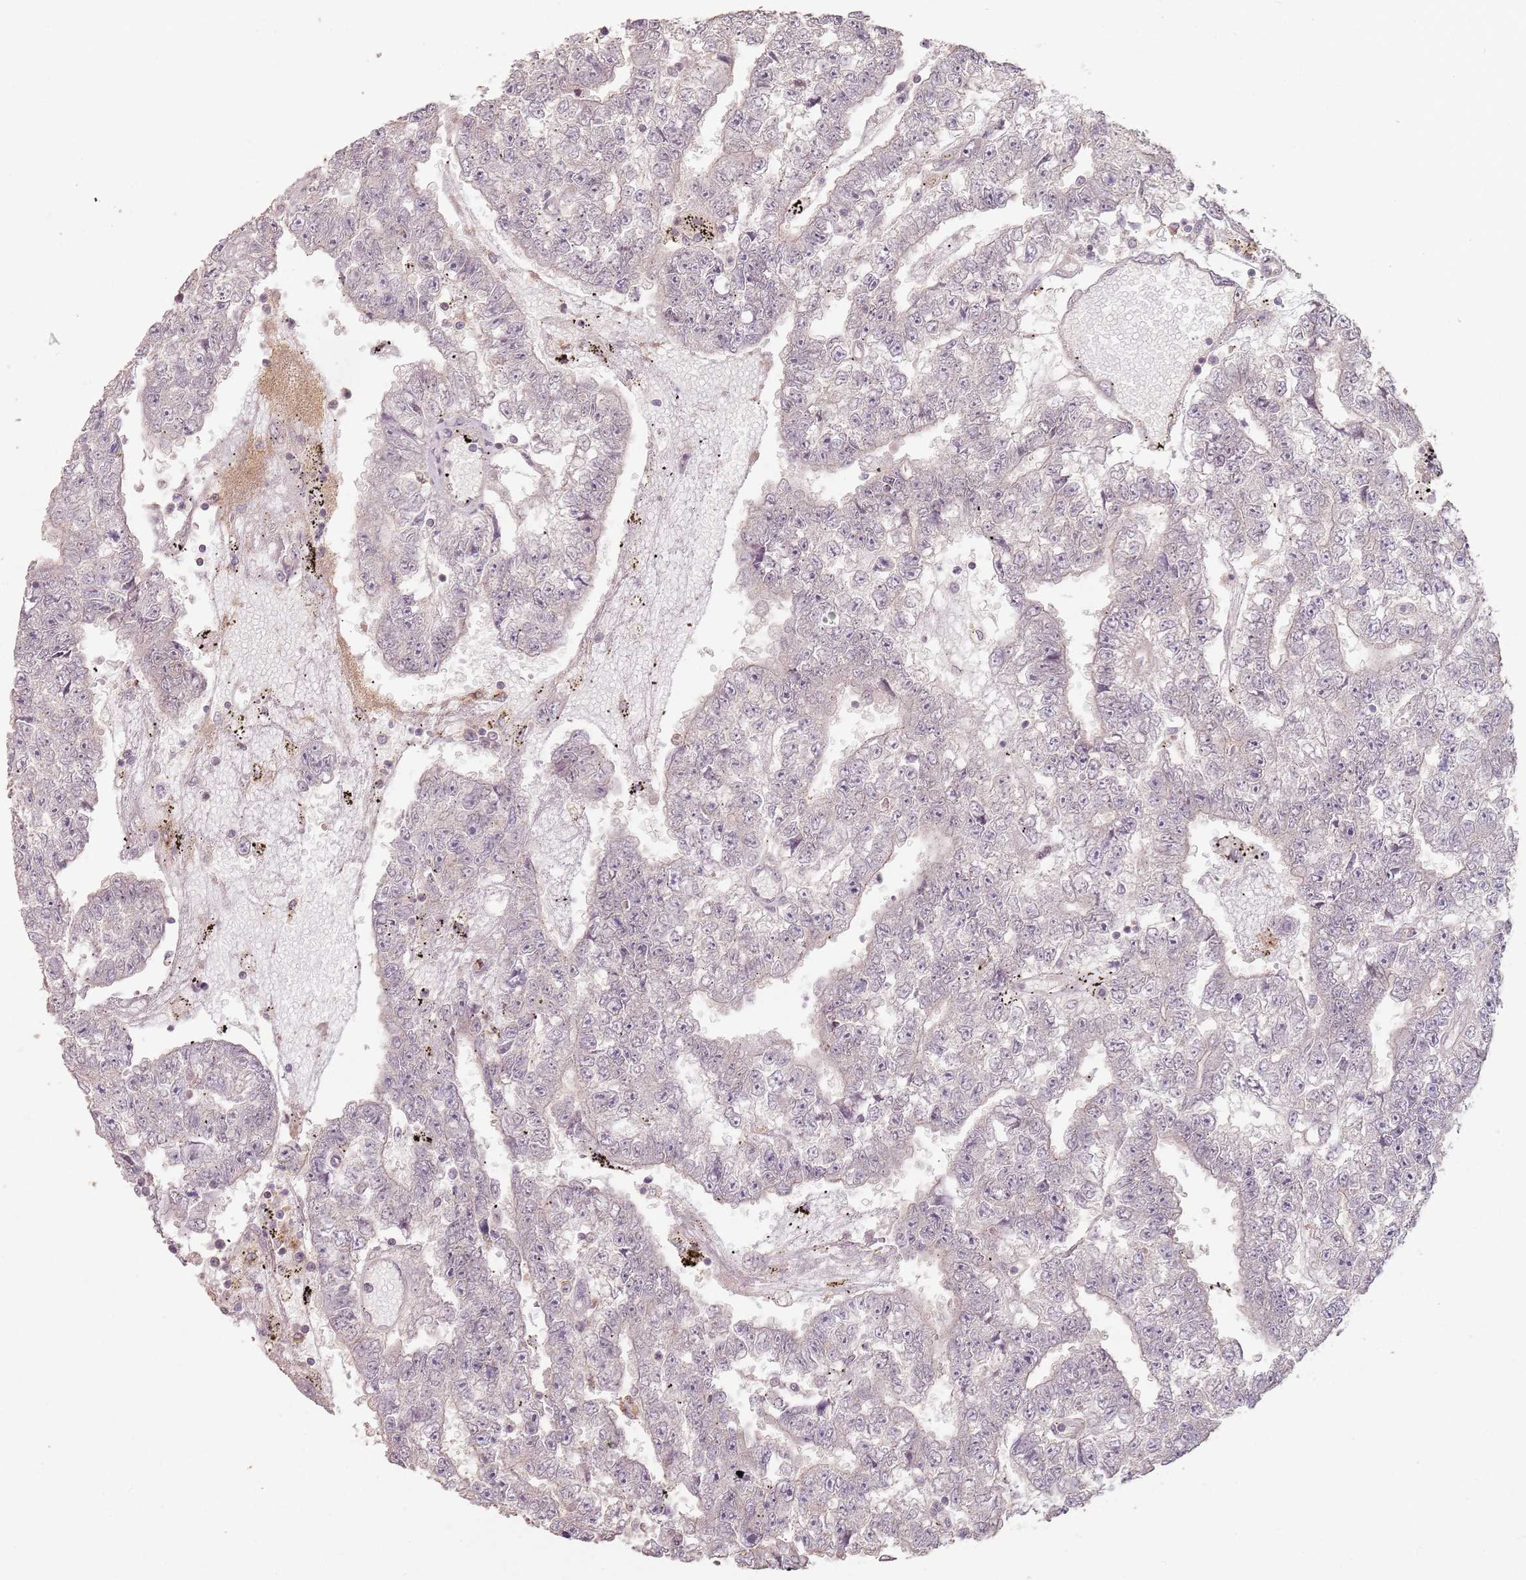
{"staining": {"intensity": "negative", "quantity": "none", "location": "none"}, "tissue": "testis cancer", "cell_type": "Tumor cells", "image_type": "cancer", "snomed": [{"axis": "morphology", "description": "Carcinoma, Embryonal, NOS"}, {"axis": "topography", "description": "Testis"}], "caption": "Tumor cells are negative for brown protein staining in testis embryonal carcinoma. (DAB (3,3'-diaminobenzidine) IHC, high magnification).", "gene": "CCDC168", "patient": {"sex": "male", "age": 25}}